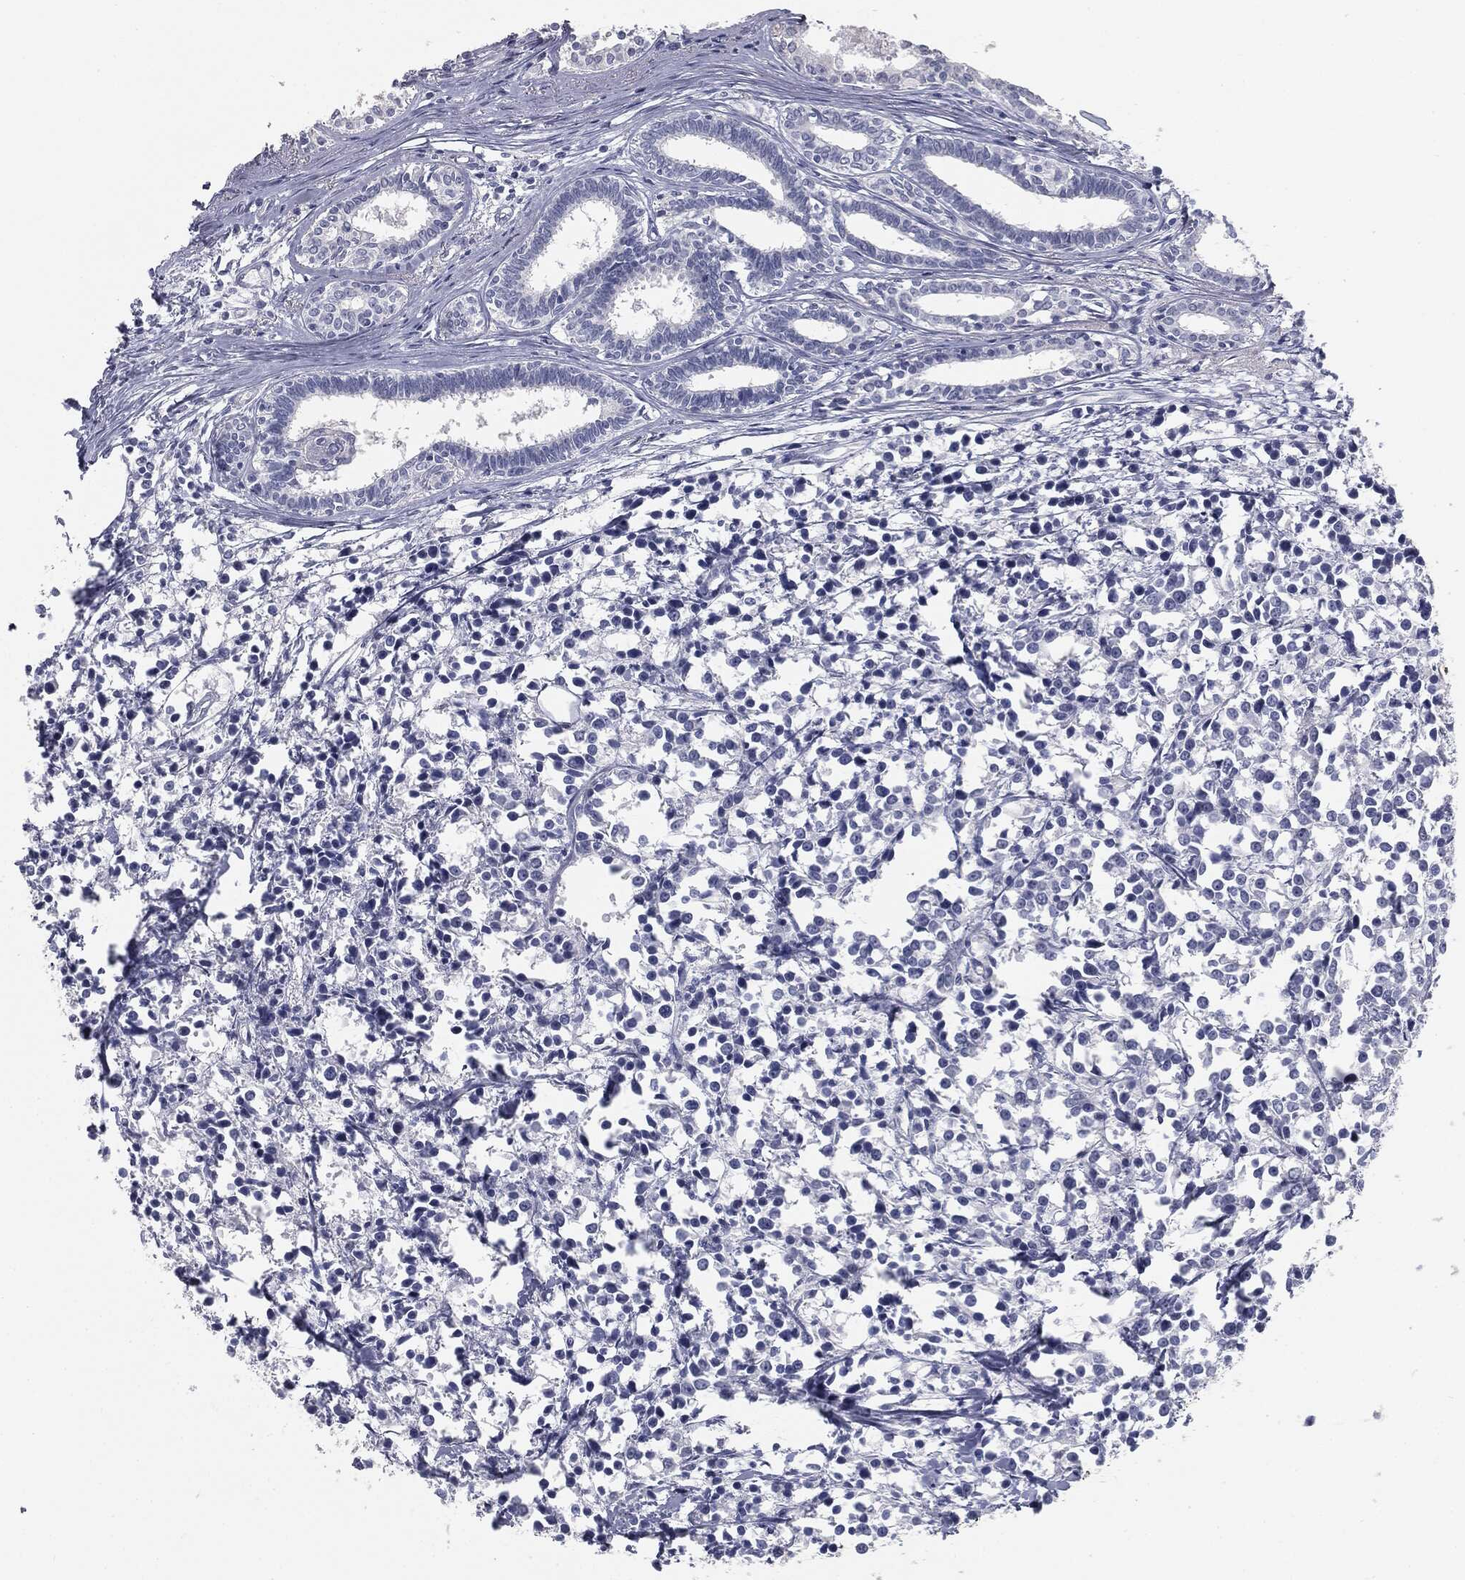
{"staining": {"intensity": "negative", "quantity": "none", "location": "none"}, "tissue": "breast cancer", "cell_type": "Tumor cells", "image_type": "cancer", "snomed": [{"axis": "morphology", "description": "Duct carcinoma"}, {"axis": "topography", "description": "Breast"}], "caption": "Human breast cancer stained for a protein using immunohistochemistry (IHC) demonstrates no positivity in tumor cells.", "gene": "MUC5AC", "patient": {"sex": "female", "age": 80}}